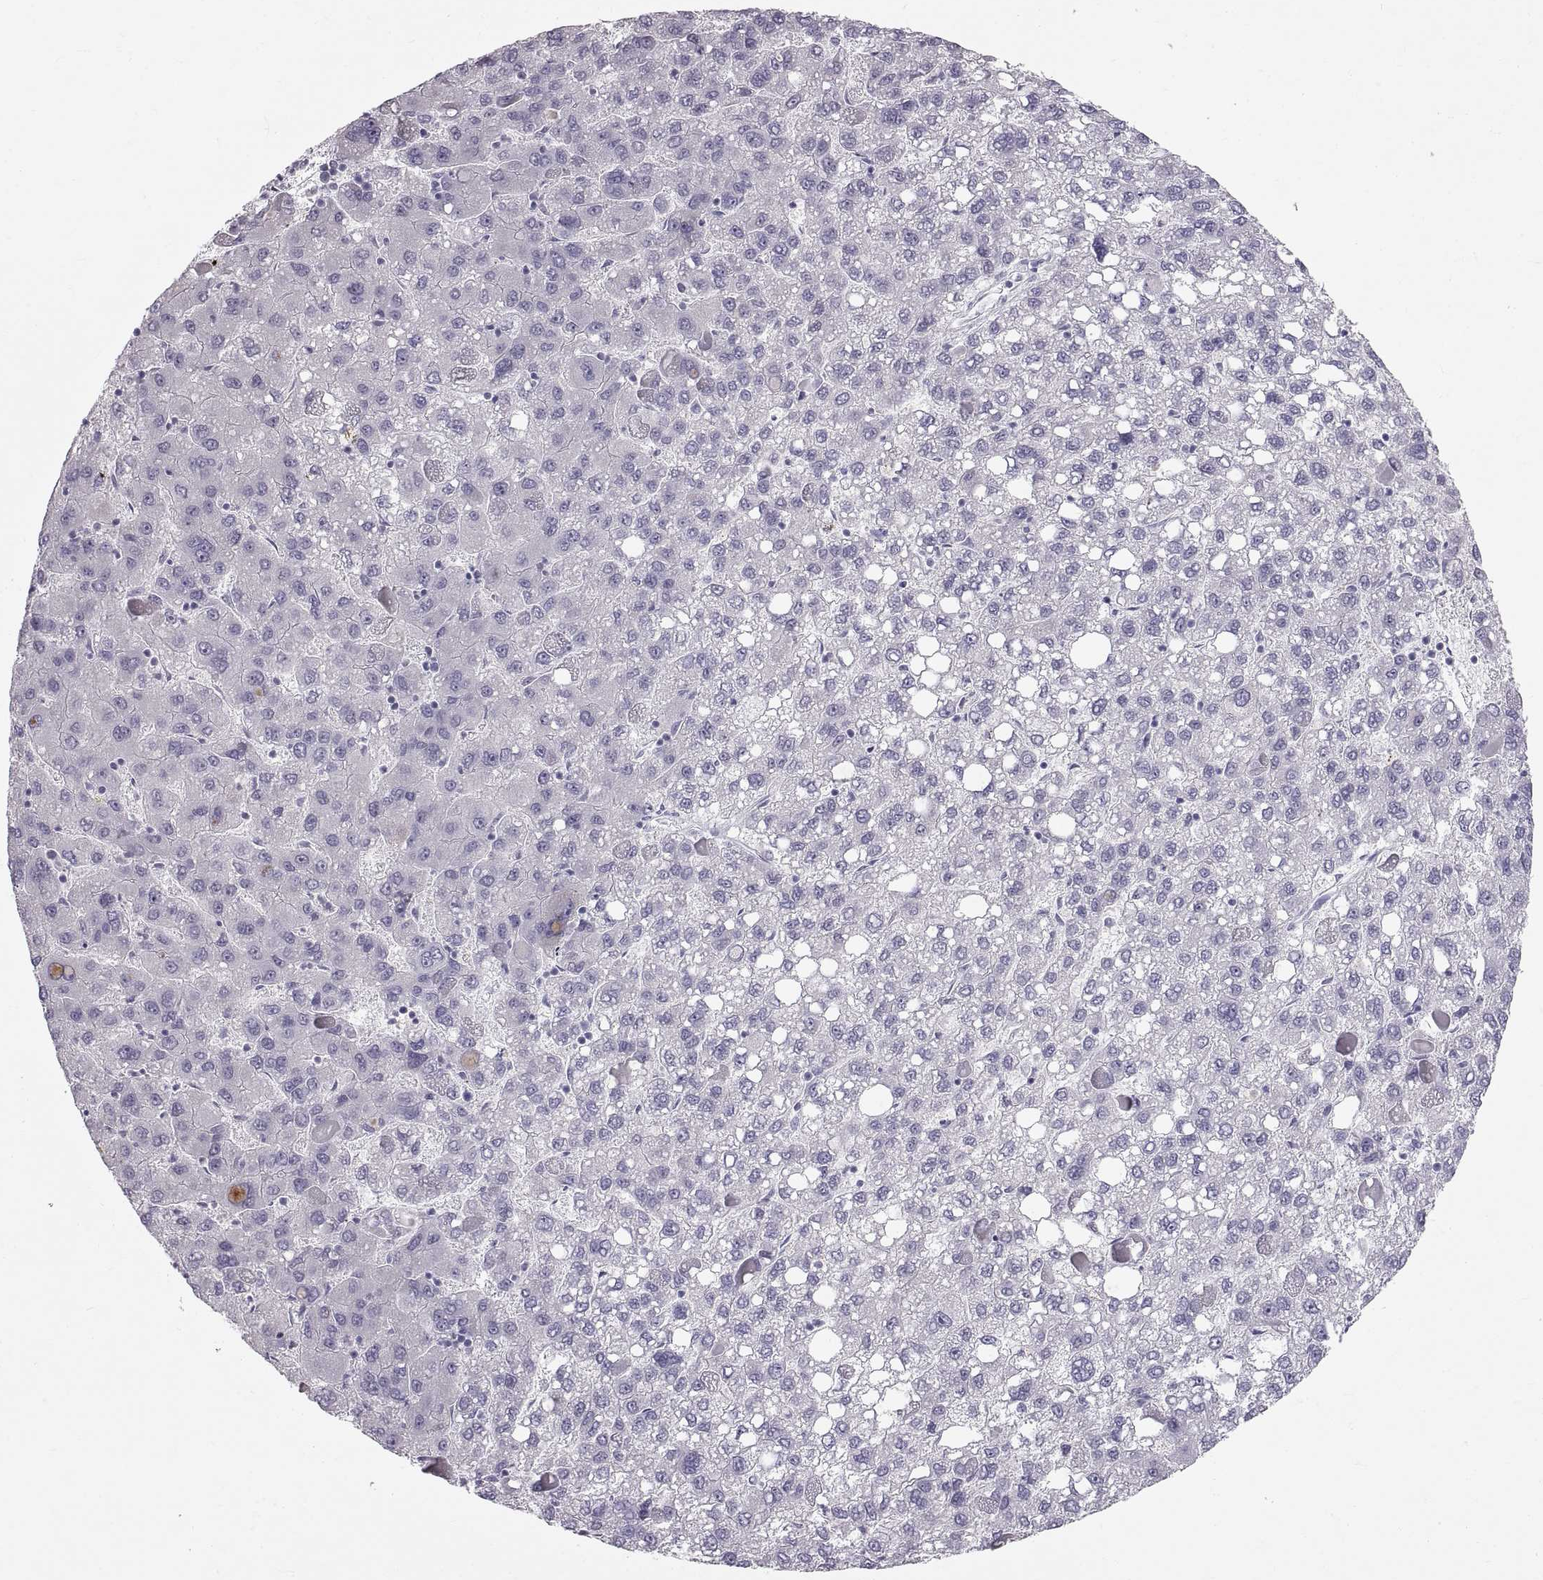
{"staining": {"intensity": "negative", "quantity": "none", "location": "none"}, "tissue": "liver cancer", "cell_type": "Tumor cells", "image_type": "cancer", "snomed": [{"axis": "morphology", "description": "Carcinoma, Hepatocellular, NOS"}, {"axis": "topography", "description": "Liver"}], "caption": "DAB (3,3'-diaminobenzidine) immunohistochemical staining of liver cancer demonstrates no significant positivity in tumor cells.", "gene": "SPACDR", "patient": {"sex": "female", "age": 82}}